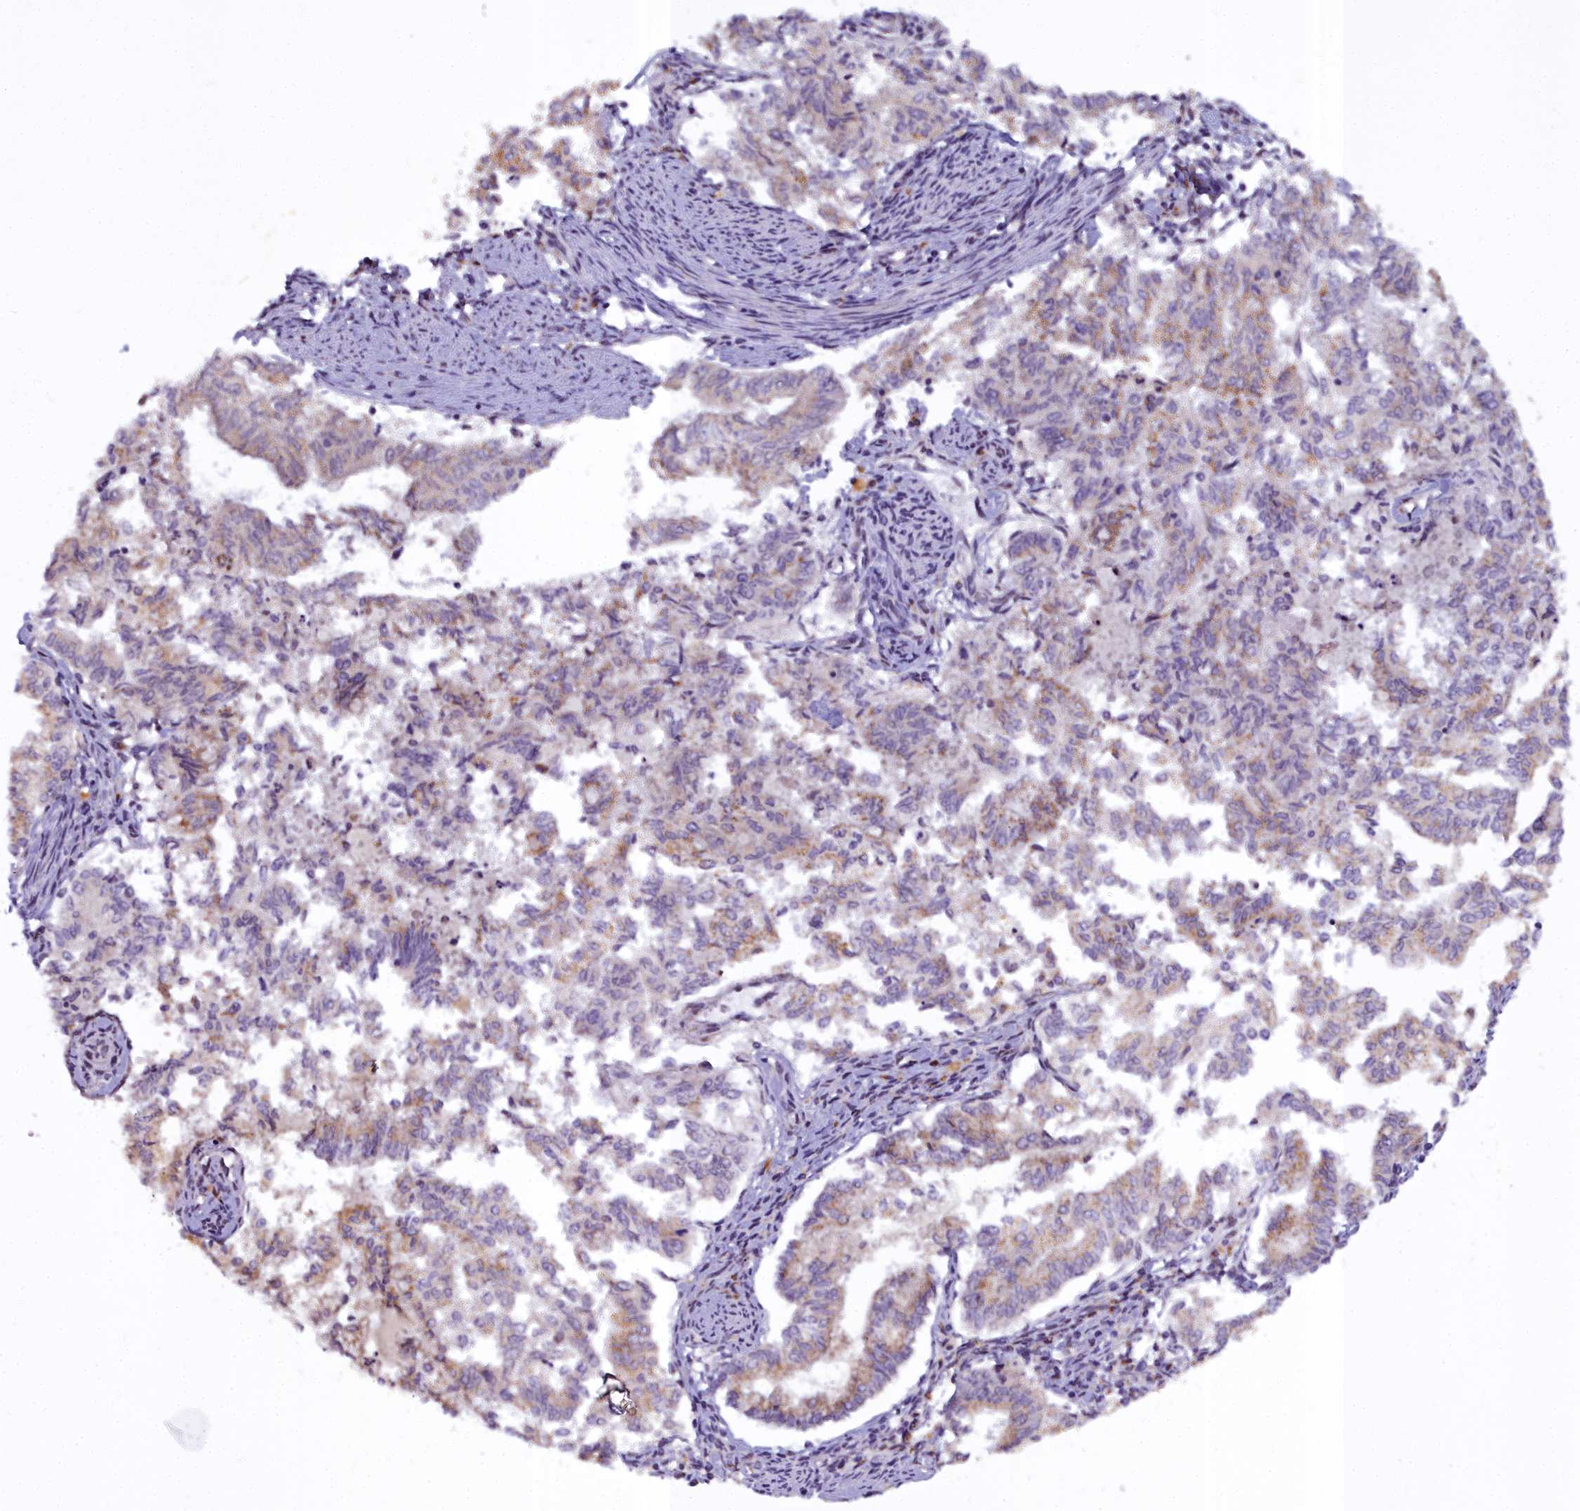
{"staining": {"intensity": "moderate", "quantity": "<25%", "location": "cytoplasmic/membranous"}, "tissue": "endometrial cancer", "cell_type": "Tumor cells", "image_type": "cancer", "snomed": [{"axis": "morphology", "description": "Adenocarcinoma, NOS"}, {"axis": "topography", "description": "Endometrium"}], "caption": "Tumor cells display low levels of moderate cytoplasmic/membranous expression in approximately <25% of cells in human endometrial cancer (adenocarcinoma). (DAB IHC, brown staining for protein, blue staining for nuclei).", "gene": "WDPCP", "patient": {"sex": "female", "age": 79}}